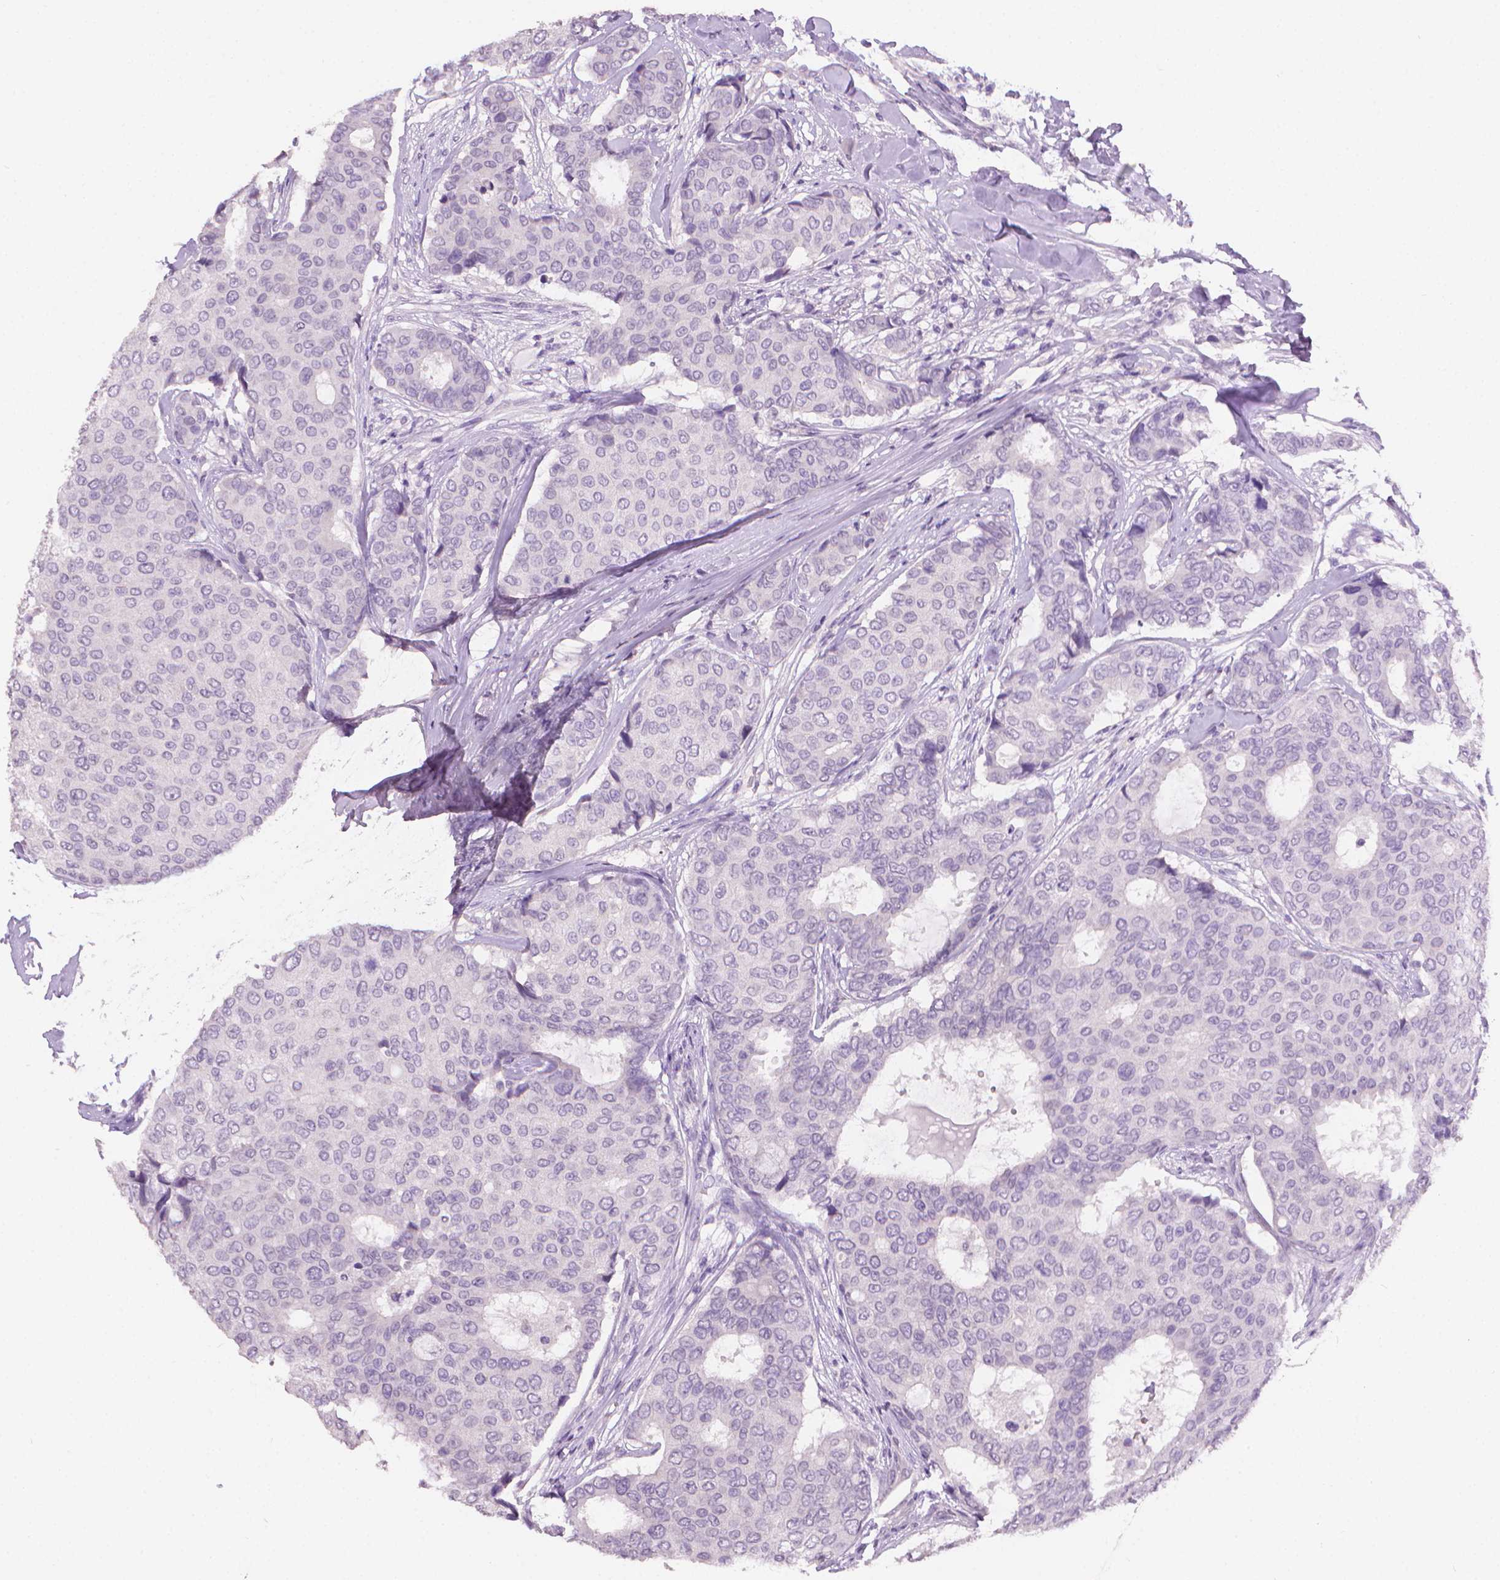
{"staining": {"intensity": "negative", "quantity": "none", "location": "none"}, "tissue": "breast cancer", "cell_type": "Tumor cells", "image_type": "cancer", "snomed": [{"axis": "morphology", "description": "Duct carcinoma"}, {"axis": "topography", "description": "Breast"}], "caption": "High power microscopy photomicrograph of an IHC image of infiltrating ductal carcinoma (breast), revealing no significant positivity in tumor cells.", "gene": "TNNI2", "patient": {"sex": "female", "age": 75}}